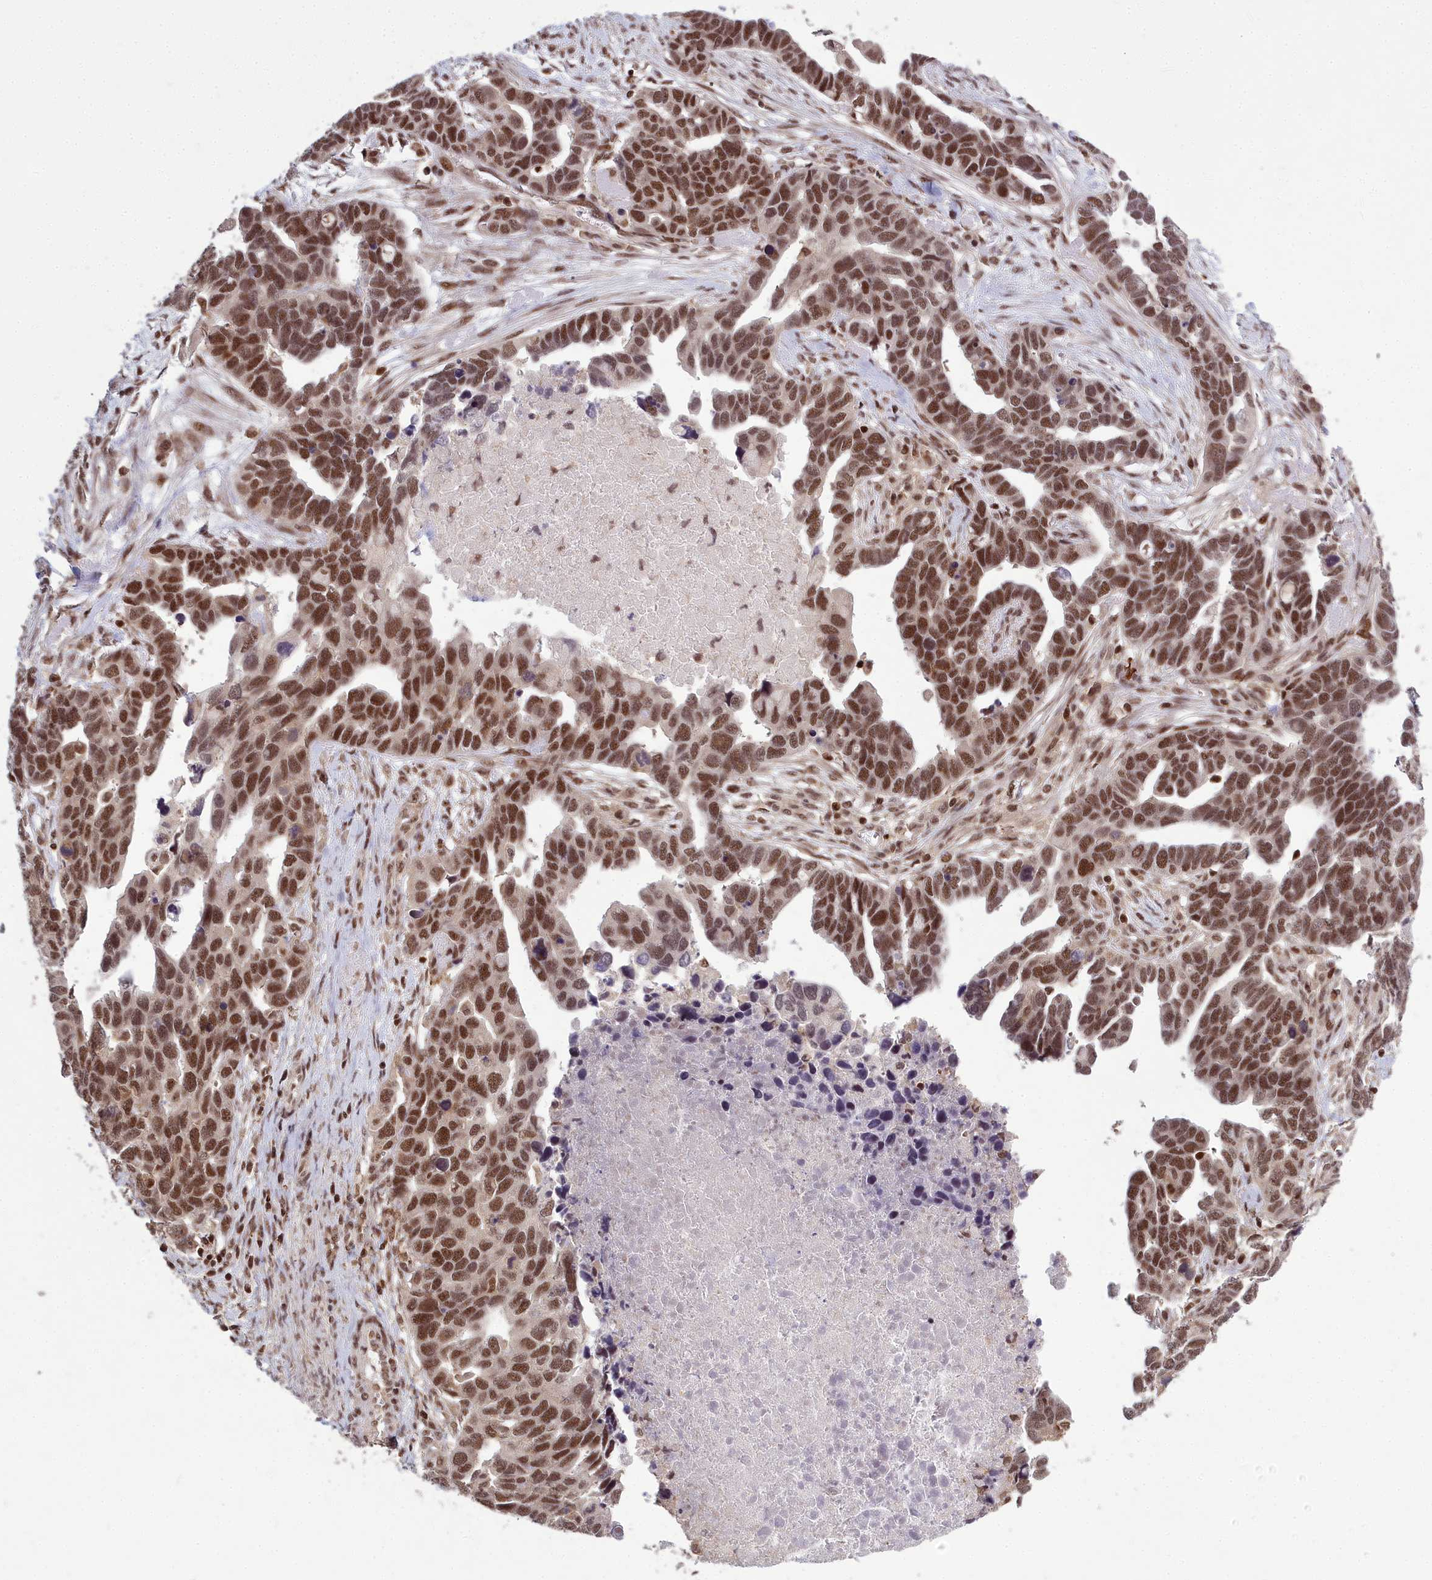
{"staining": {"intensity": "moderate", "quantity": ">75%", "location": "nuclear"}, "tissue": "ovarian cancer", "cell_type": "Tumor cells", "image_type": "cancer", "snomed": [{"axis": "morphology", "description": "Cystadenocarcinoma, serous, NOS"}, {"axis": "topography", "description": "Ovary"}], "caption": "Tumor cells demonstrate moderate nuclear positivity in about >75% of cells in serous cystadenocarcinoma (ovarian).", "gene": "GMEB1", "patient": {"sex": "female", "age": 54}}